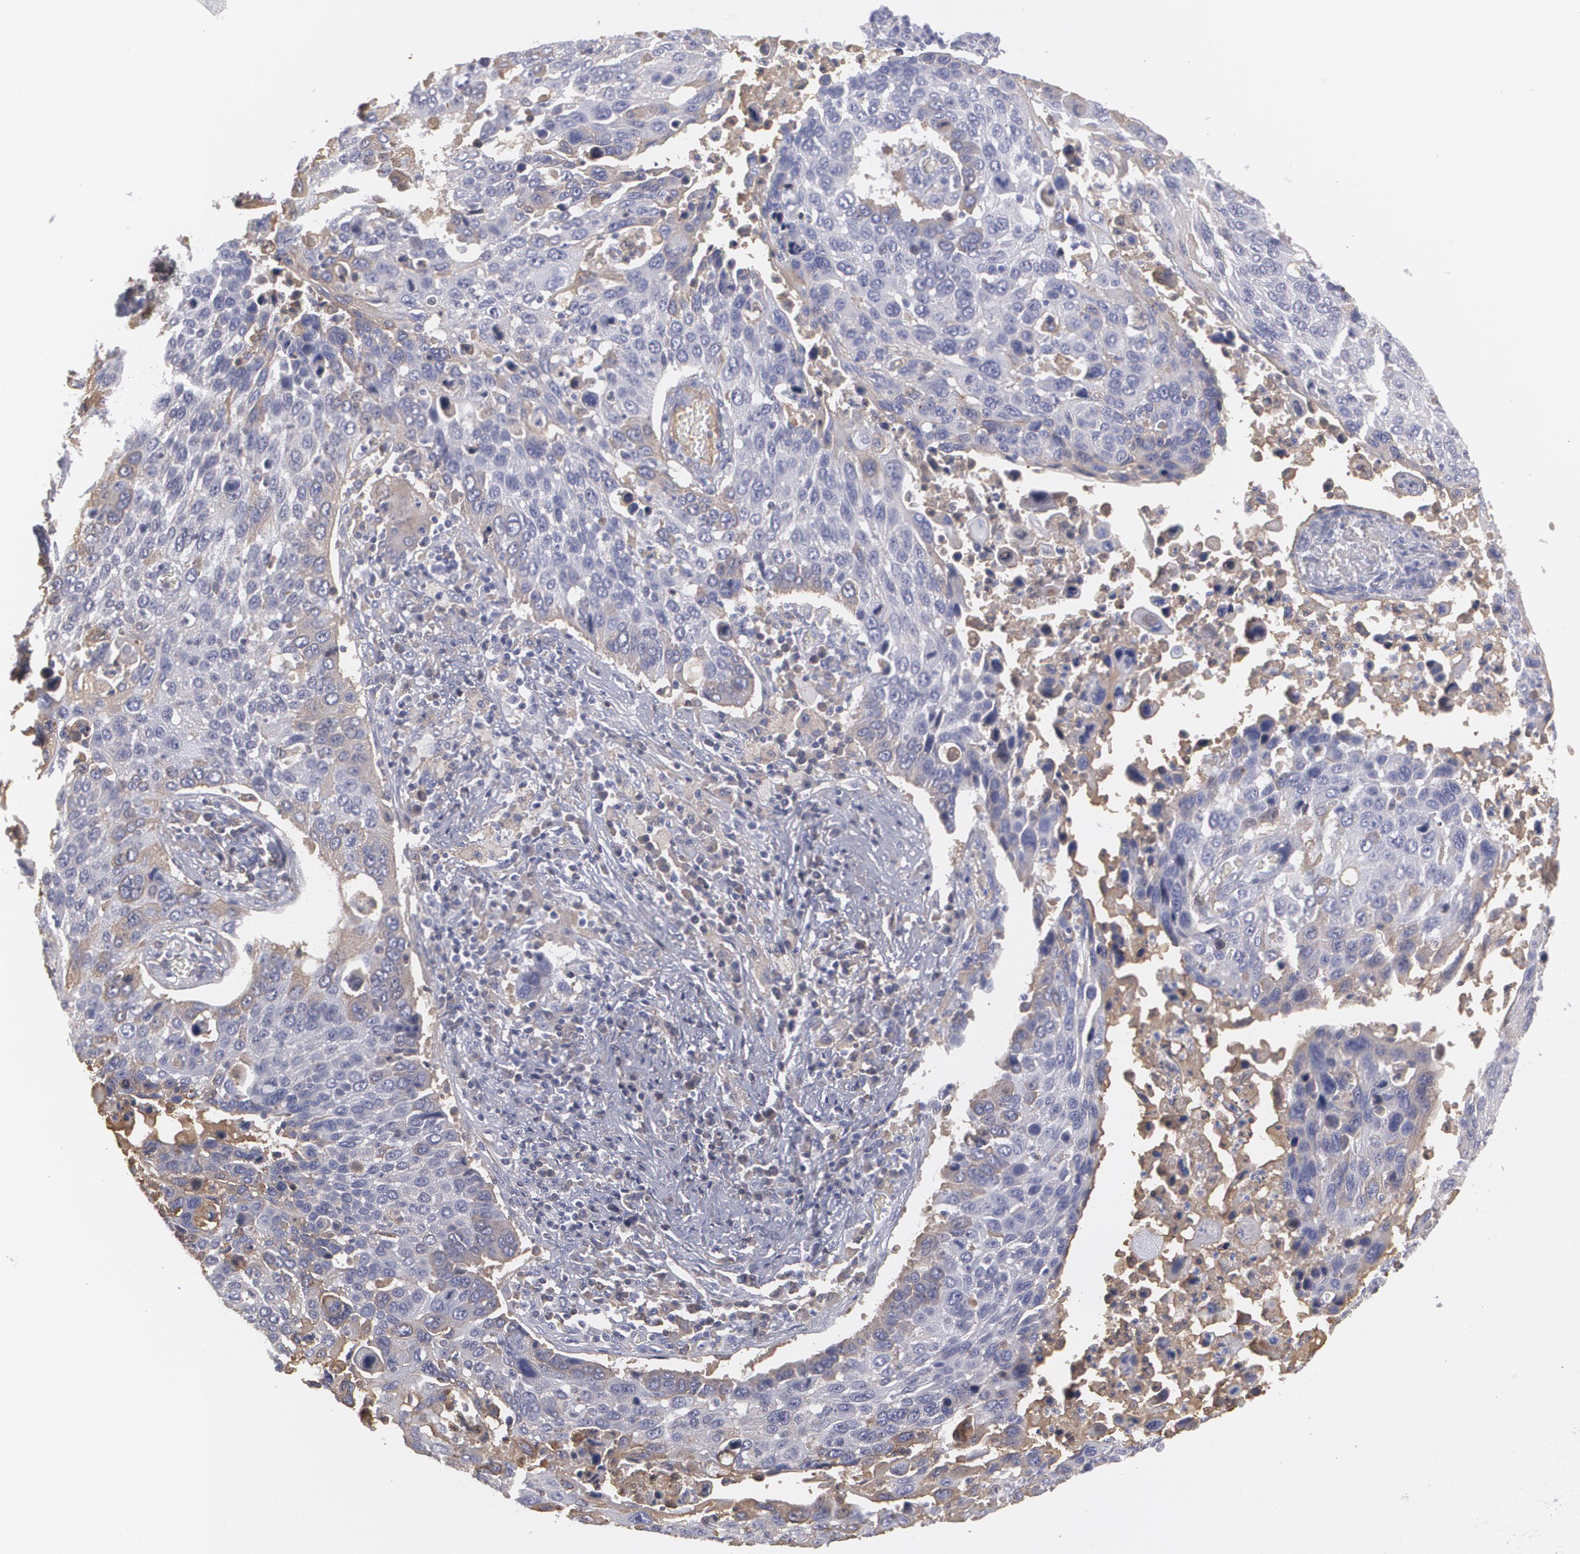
{"staining": {"intensity": "weak", "quantity": "<25%", "location": "cytoplasmic/membranous"}, "tissue": "lung cancer", "cell_type": "Tumor cells", "image_type": "cancer", "snomed": [{"axis": "morphology", "description": "Squamous cell carcinoma, NOS"}, {"axis": "topography", "description": "Lung"}], "caption": "This micrograph is of lung cancer stained with immunohistochemistry to label a protein in brown with the nuclei are counter-stained blue. There is no staining in tumor cells.", "gene": "SERPINA1", "patient": {"sex": "male", "age": 68}}